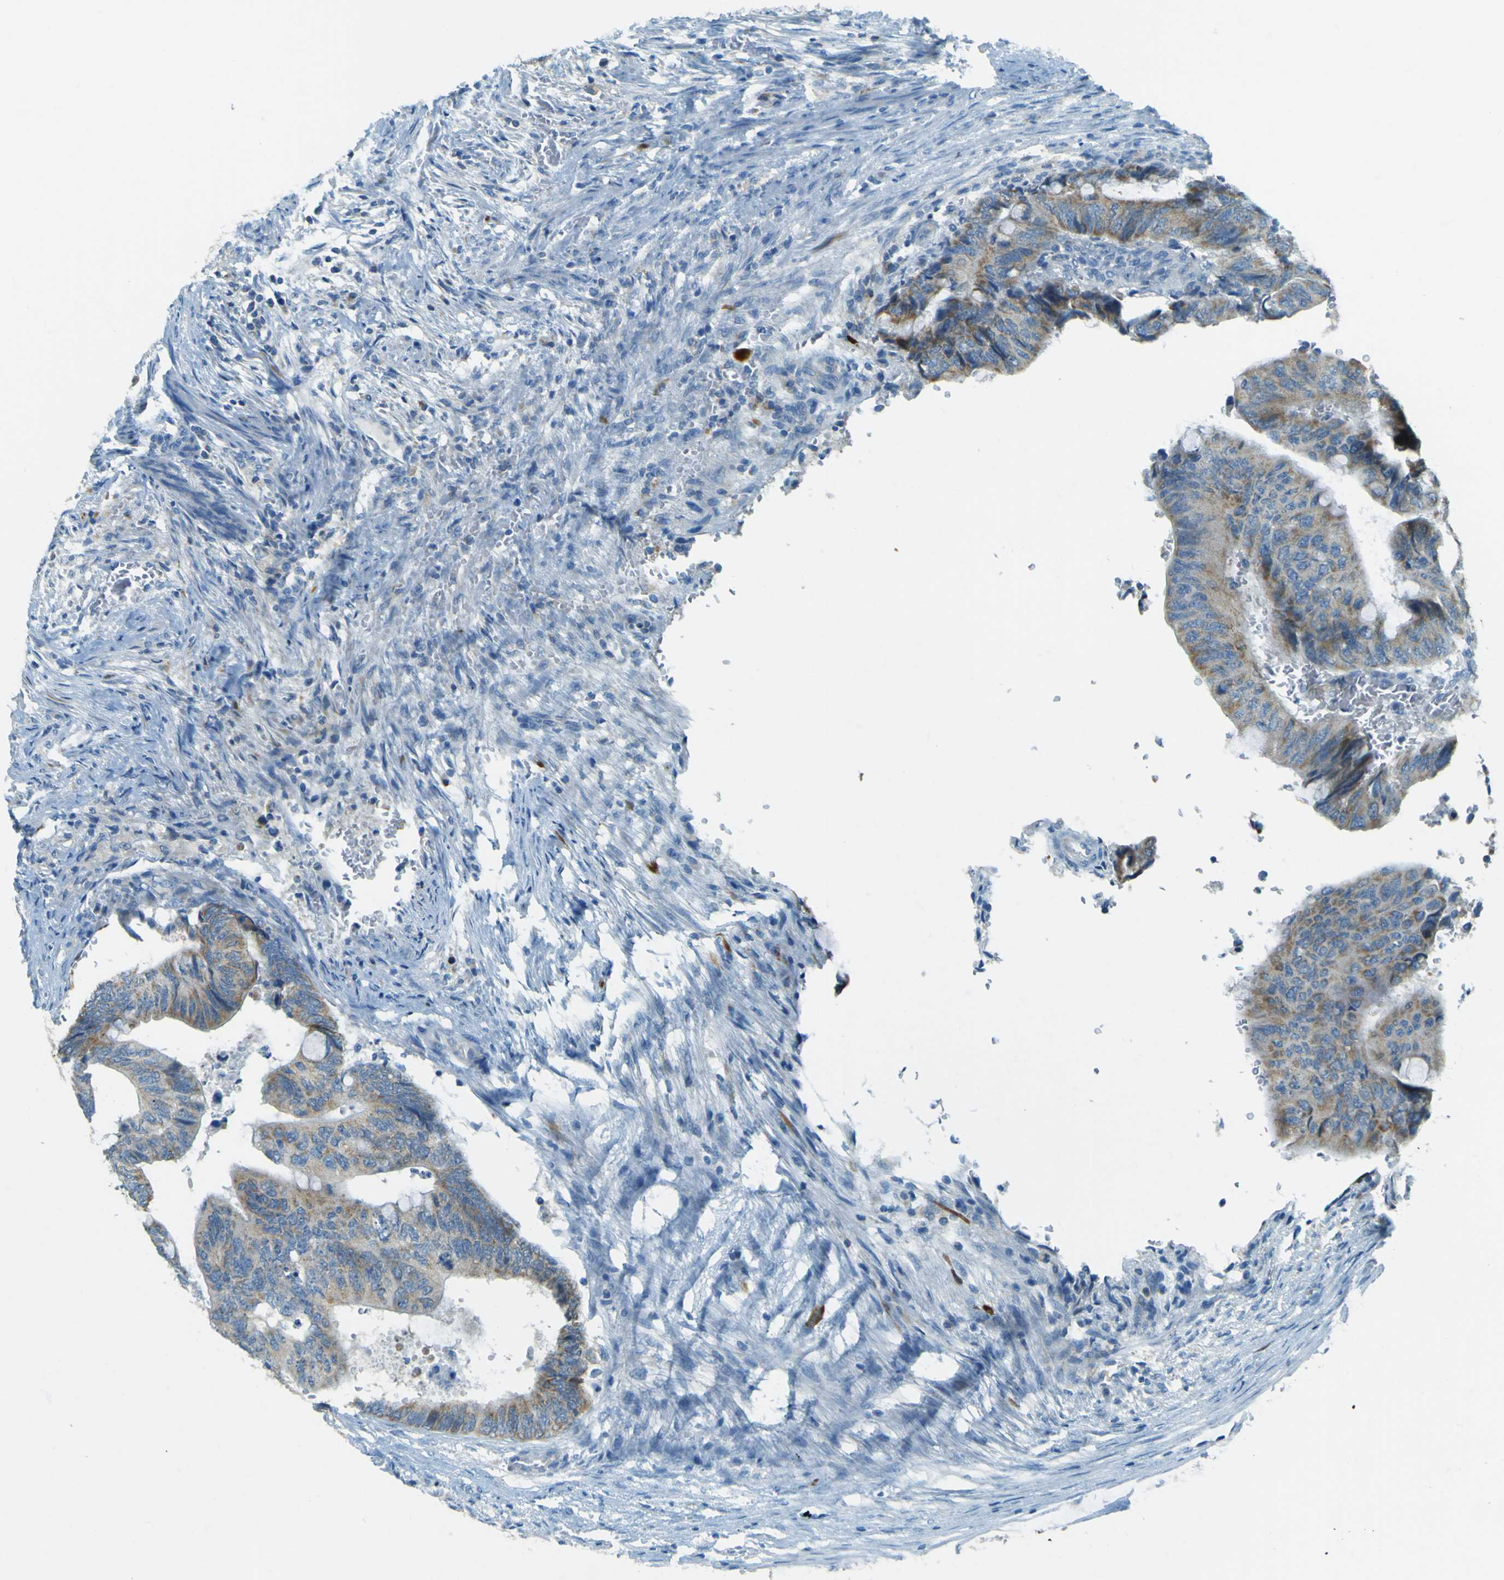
{"staining": {"intensity": "weak", "quantity": "25%-75%", "location": "cytoplasmic/membranous"}, "tissue": "colorectal cancer", "cell_type": "Tumor cells", "image_type": "cancer", "snomed": [{"axis": "morphology", "description": "Adenocarcinoma, NOS"}, {"axis": "topography", "description": "Colon"}], "caption": "Immunohistochemical staining of human colorectal adenocarcinoma displays low levels of weak cytoplasmic/membranous protein positivity in approximately 25%-75% of tumor cells.", "gene": "FKTN", "patient": {"sex": "female", "age": 76}}